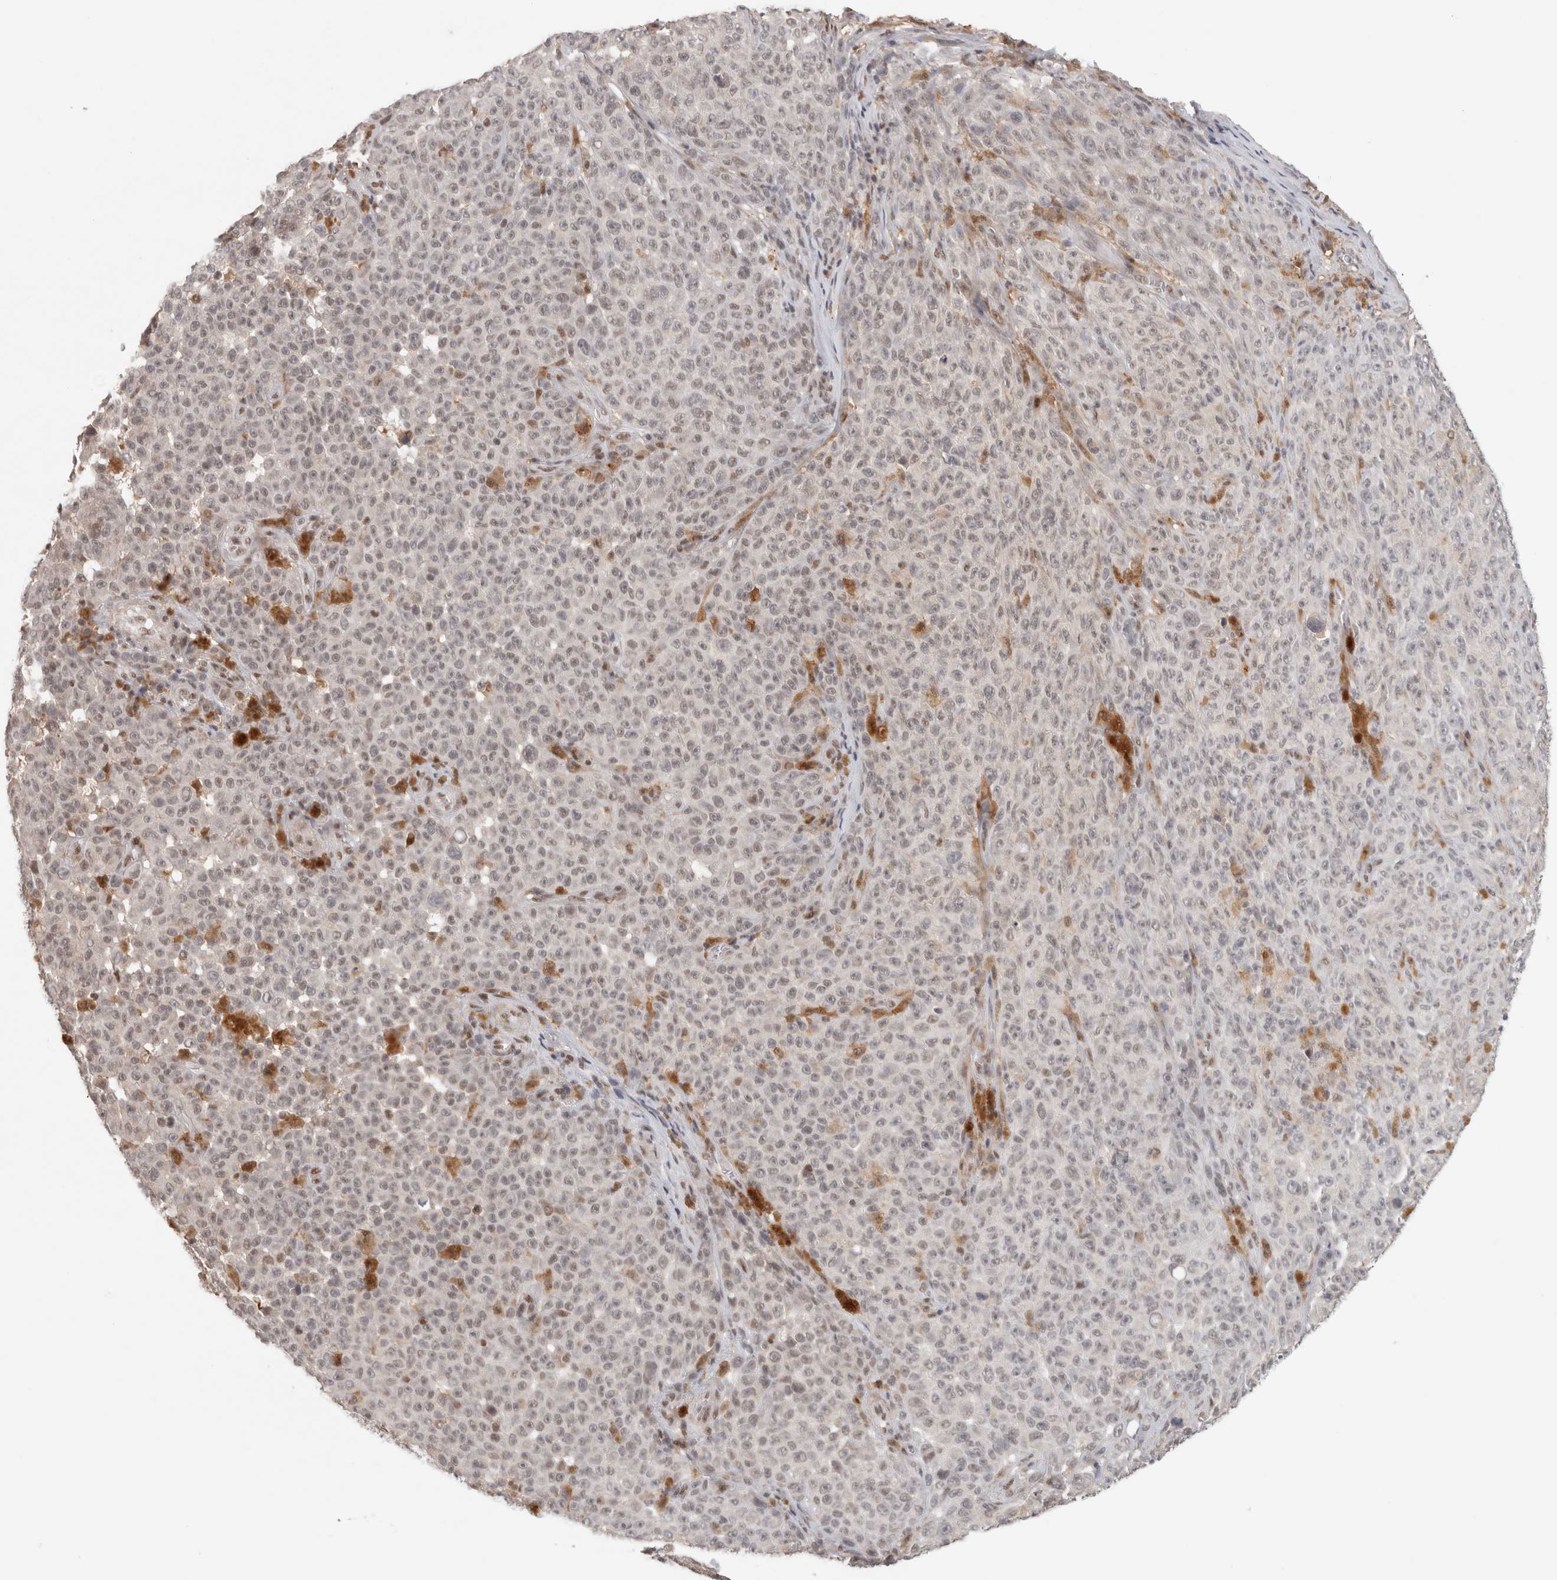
{"staining": {"intensity": "weak", "quantity": "25%-75%", "location": "nuclear"}, "tissue": "melanoma", "cell_type": "Tumor cells", "image_type": "cancer", "snomed": [{"axis": "morphology", "description": "Malignant melanoma, NOS"}, {"axis": "topography", "description": "Skin"}], "caption": "An image of malignant melanoma stained for a protein reveals weak nuclear brown staining in tumor cells.", "gene": "ZNF830", "patient": {"sex": "female", "age": 82}}